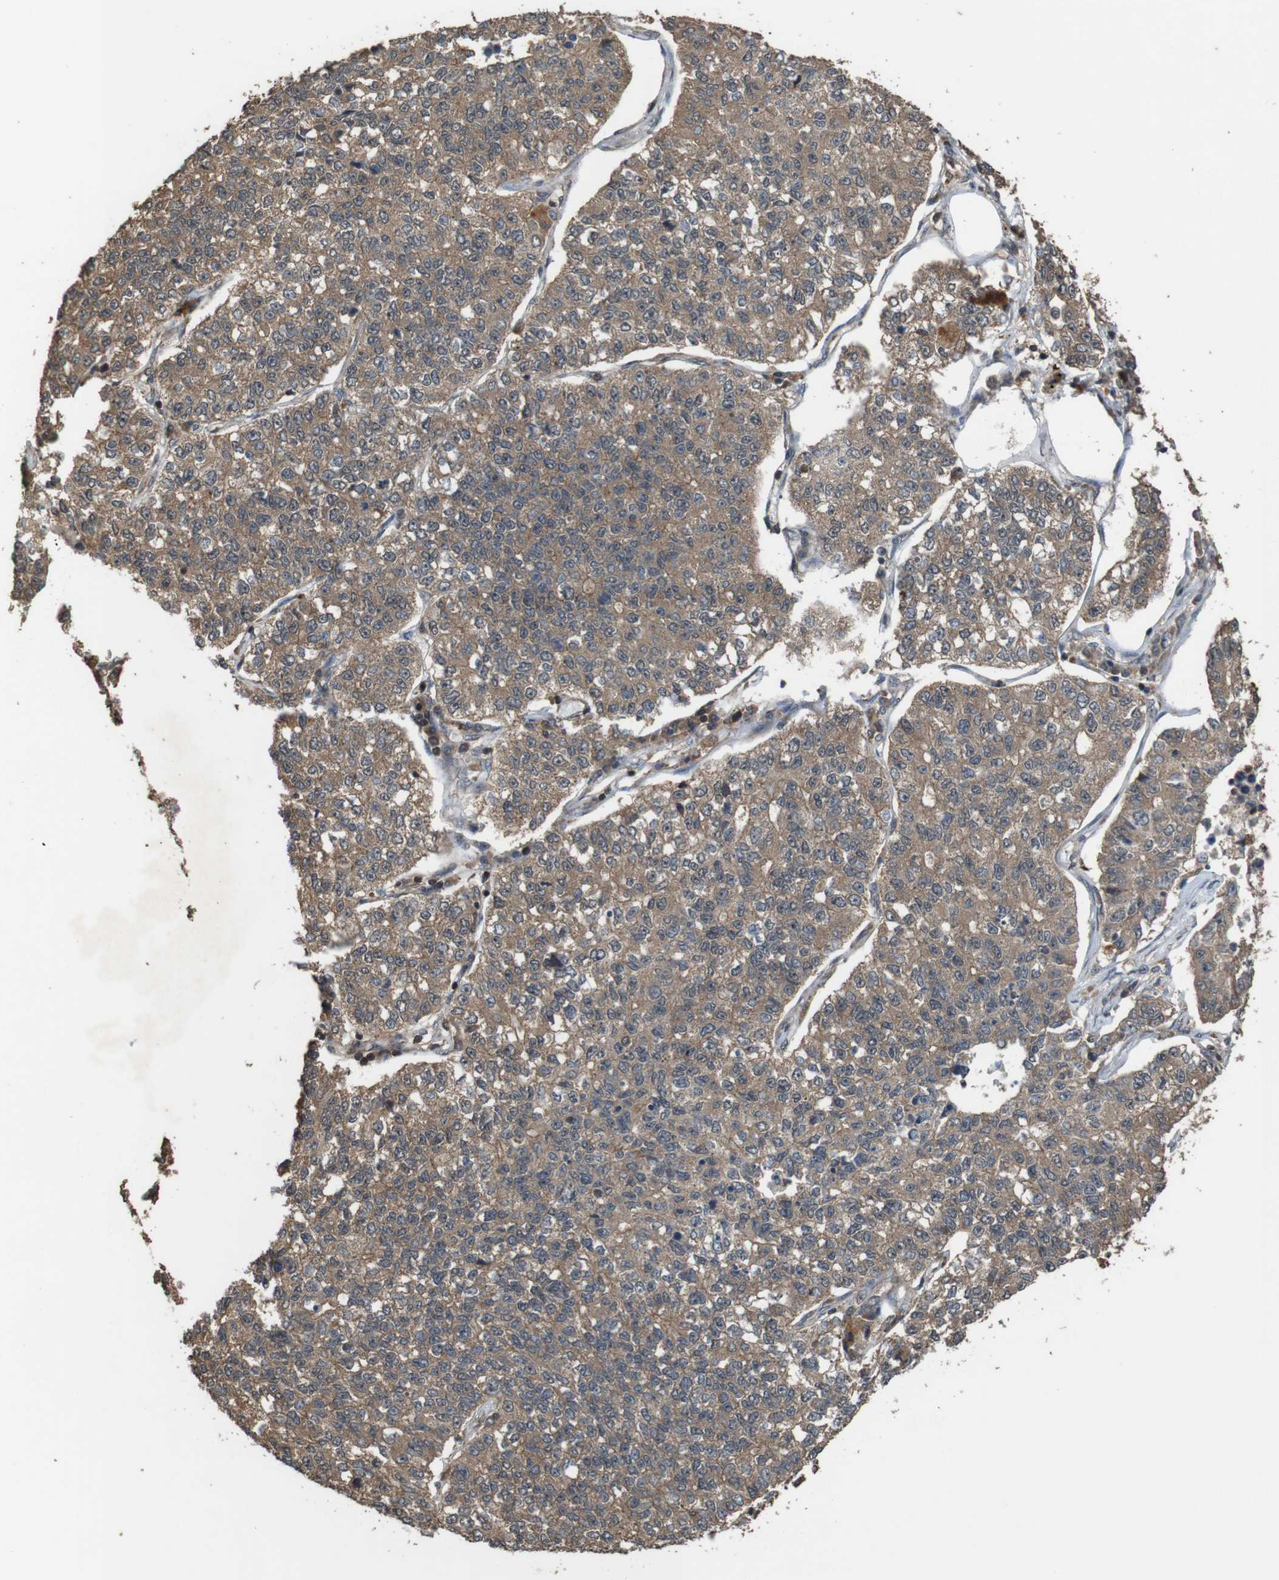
{"staining": {"intensity": "moderate", "quantity": ">75%", "location": "cytoplasmic/membranous"}, "tissue": "lung cancer", "cell_type": "Tumor cells", "image_type": "cancer", "snomed": [{"axis": "morphology", "description": "Adenocarcinoma, NOS"}, {"axis": "topography", "description": "Lung"}], "caption": "Lung adenocarcinoma stained for a protein exhibits moderate cytoplasmic/membranous positivity in tumor cells.", "gene": "BAG4", "patient": {"sex": "male", "age": 49}}